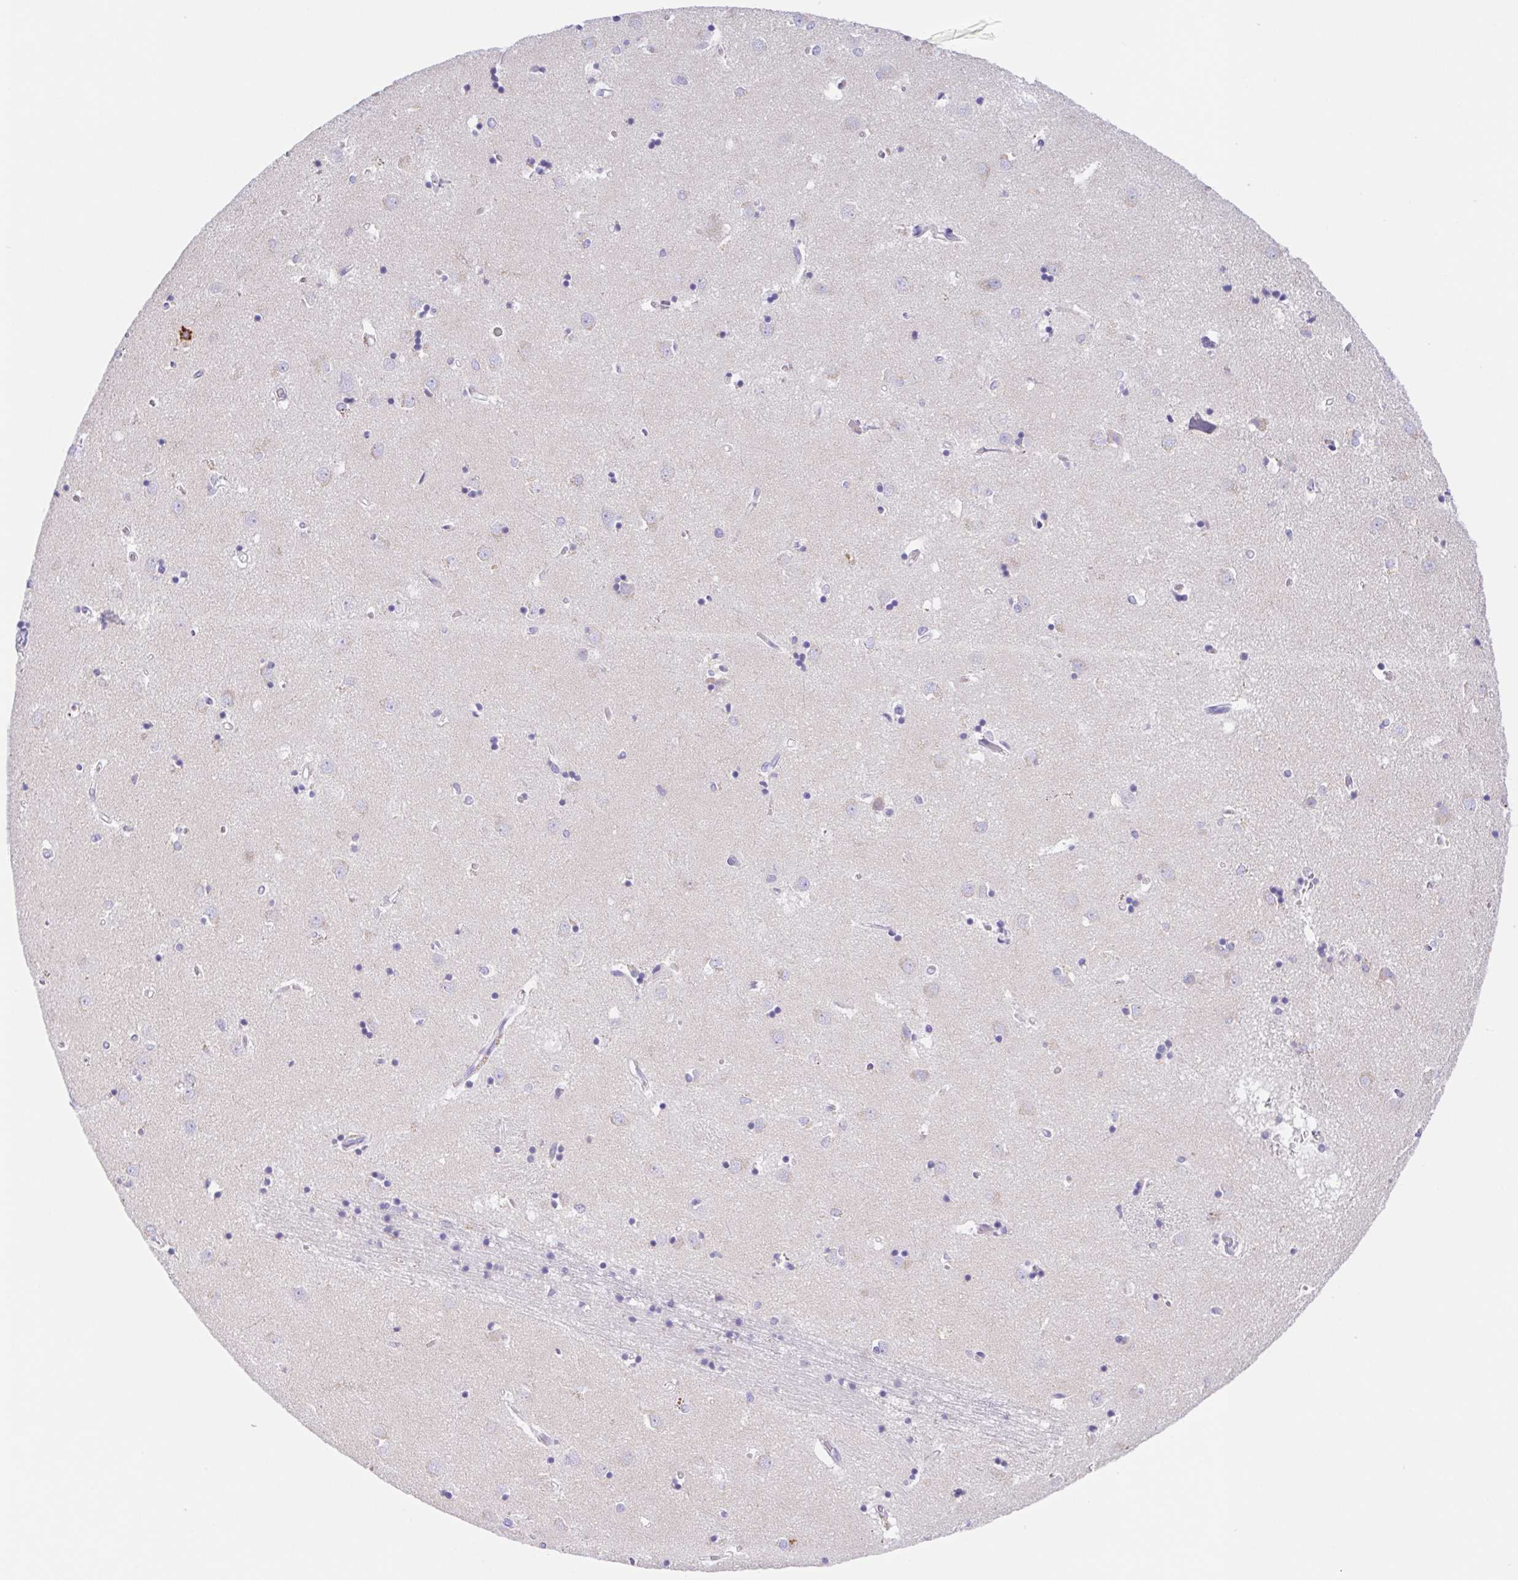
{"staining": {"intensity": "negative", "quantity": "none", "location": "none"}, "tissue": "caudate", "cell_type": "Glial cells", "image_type": "normal", "snomed": [{"axis": "morphology", "description": "Normal tissue, NOS"}, {"axis": "topography", "description": "Lateral ventricle wall"}], "caption": "This is an IHC photomicrograph of unremarkable caudate. There is no expression in glial cells.", "gene": "SCG3", "patient": {"sex": "male", "age": 54}}